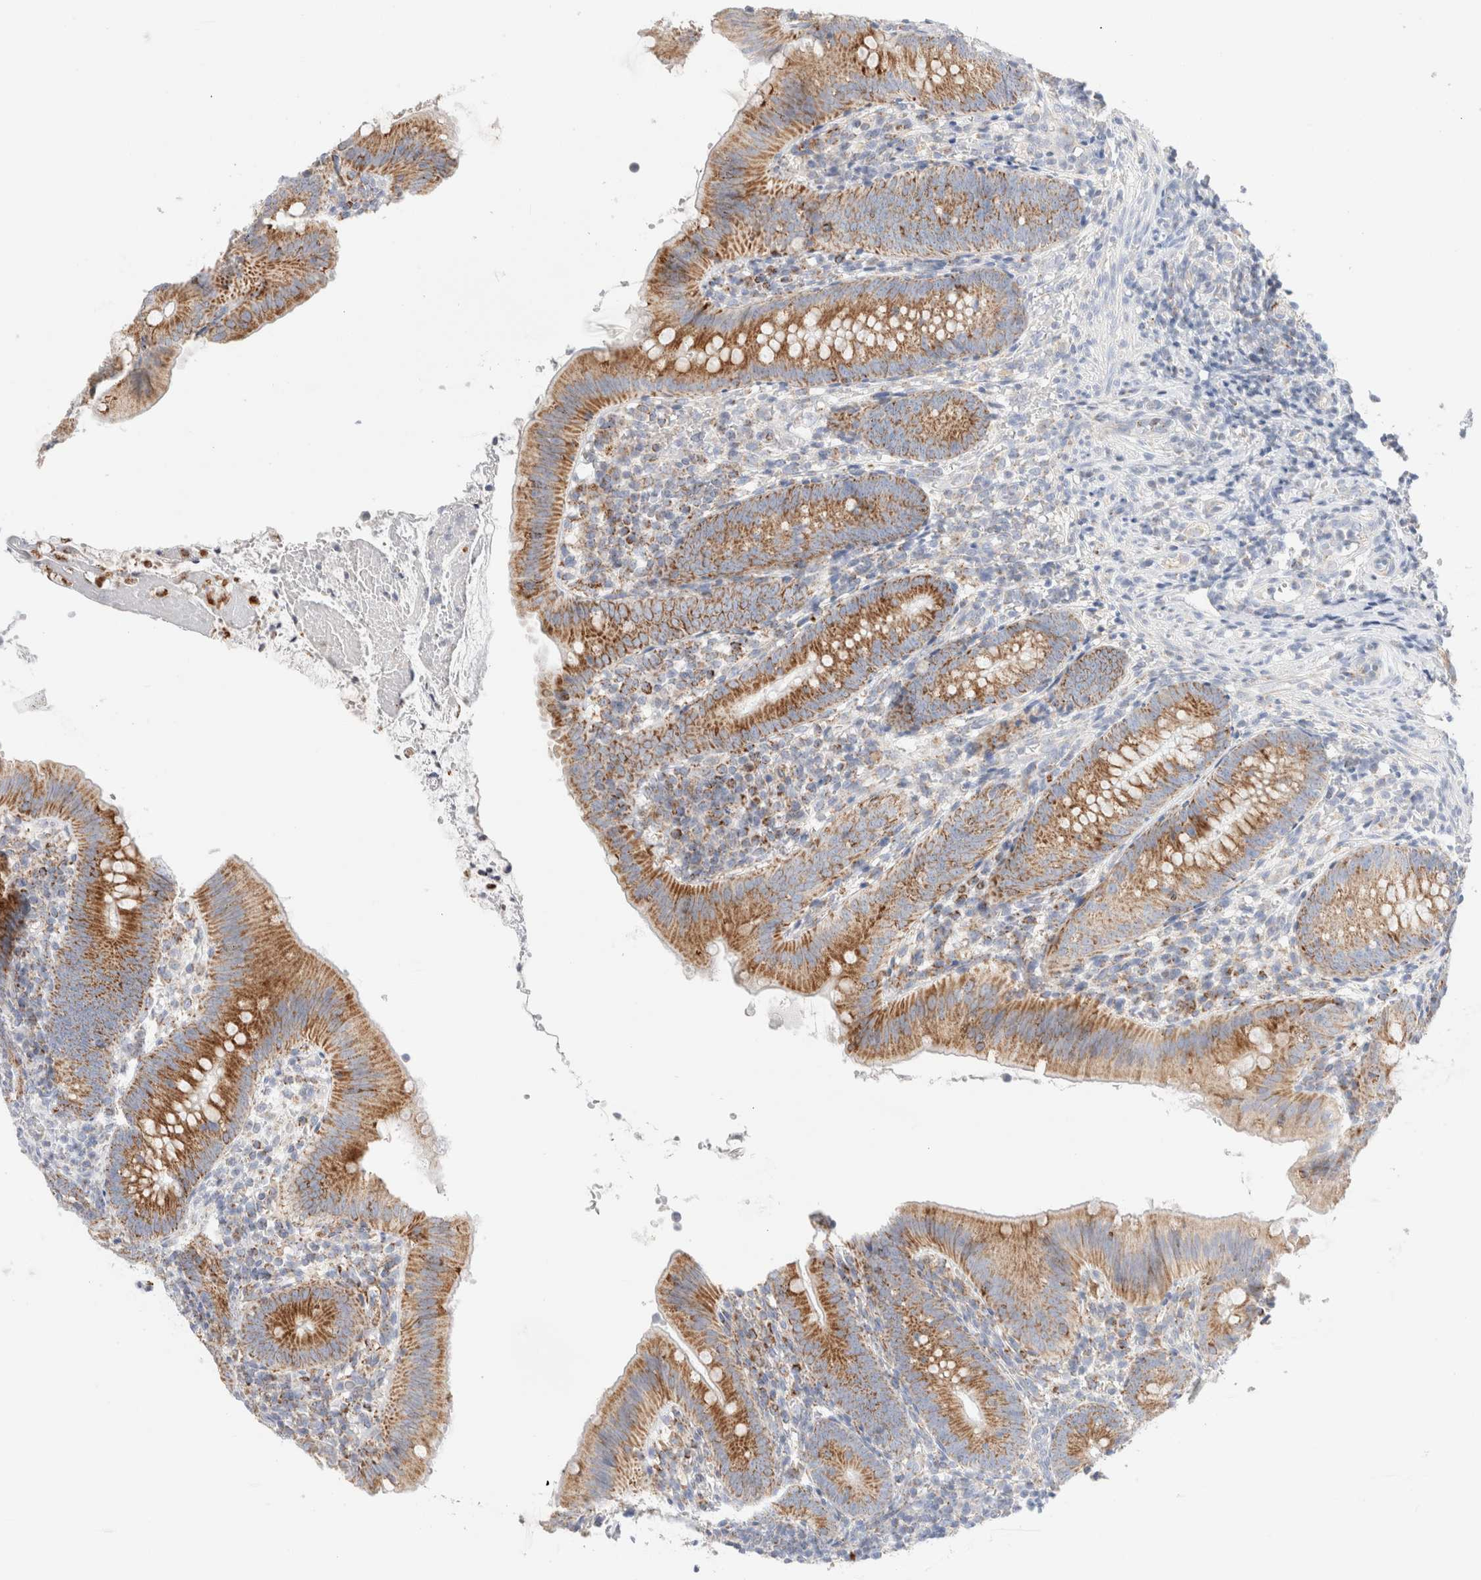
{"staining": {"intensity": "moderate", "quantity": ">75%", "location": "cytoplasmic/membranous"}, "tissue": "appendix", "cell_type": "Glandular cells", "image_type": "normal", "snomed": [{"axis": "morphology", "description": "Normal tissue, NOS"}, {"axis": "topography", "description": "Appendix"}], "caption": "IHC (DAB) staining of unremarkable human appendix demonstrates moderate cytoplasmic/membranous protein staining in approximately >75% of glandular cells. The protein of interest is shown in brown color, while the nuclei are stained blue.", "gene": "ATP6V1C1", "patient": {"sex": "male", "age": 1}}